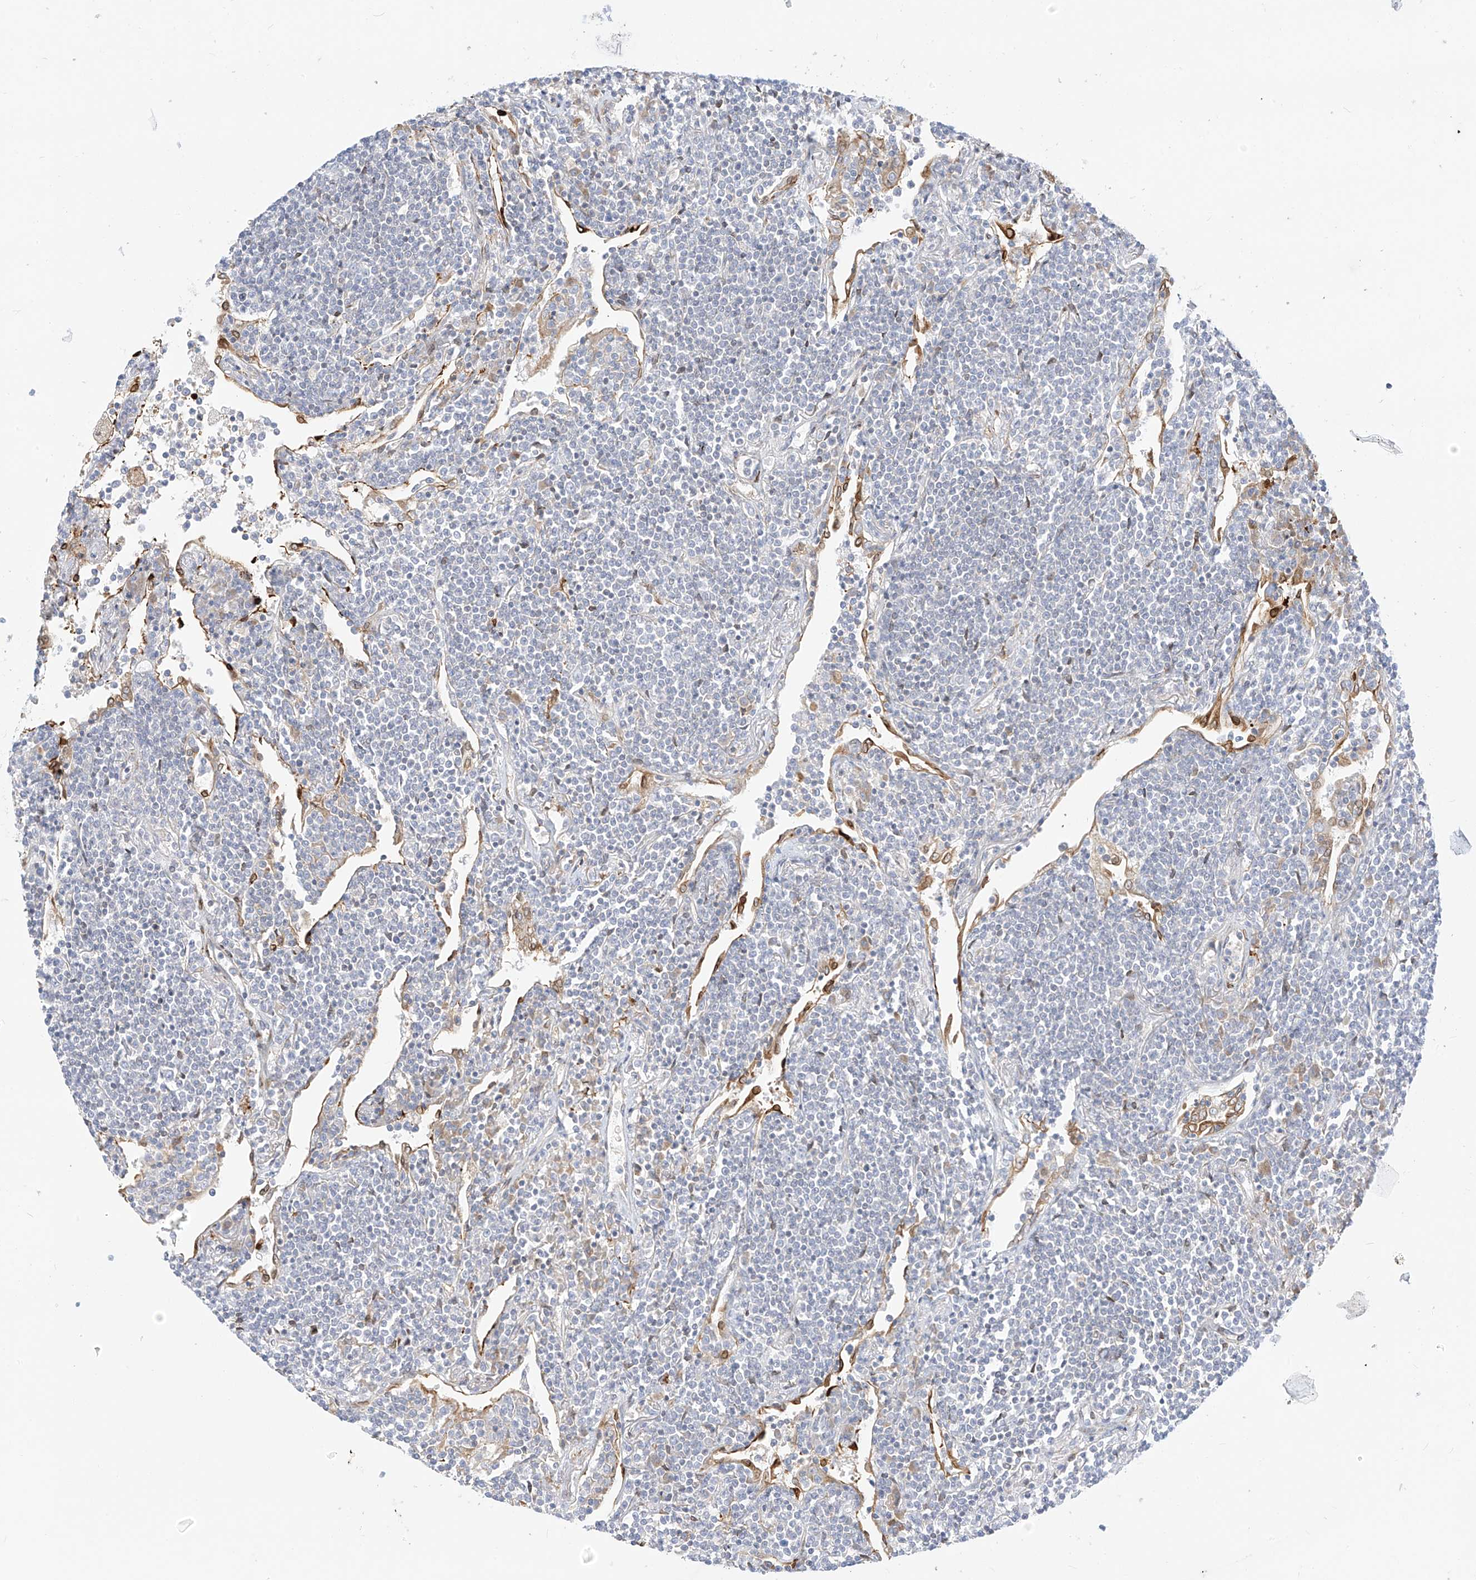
{"staining": {"intensity": "negative", "quantity": "none", "location": "none"}, "tissue": "lymphoma", "cell_type": "Tumor cells", "image_type": "cancer", "snomed": [{"axis": "morphology", "description": "Malignant lymphoma, non-Hodgkin's type, Low grade"}, {"axis": "topography", "description": "Lung"}], "caption": "Histopathology image shows no significant protein positivity in tumor cells of lymphoma.", "gene": "PCYOX1", "patient": {"sex": "female", "age": 71}}